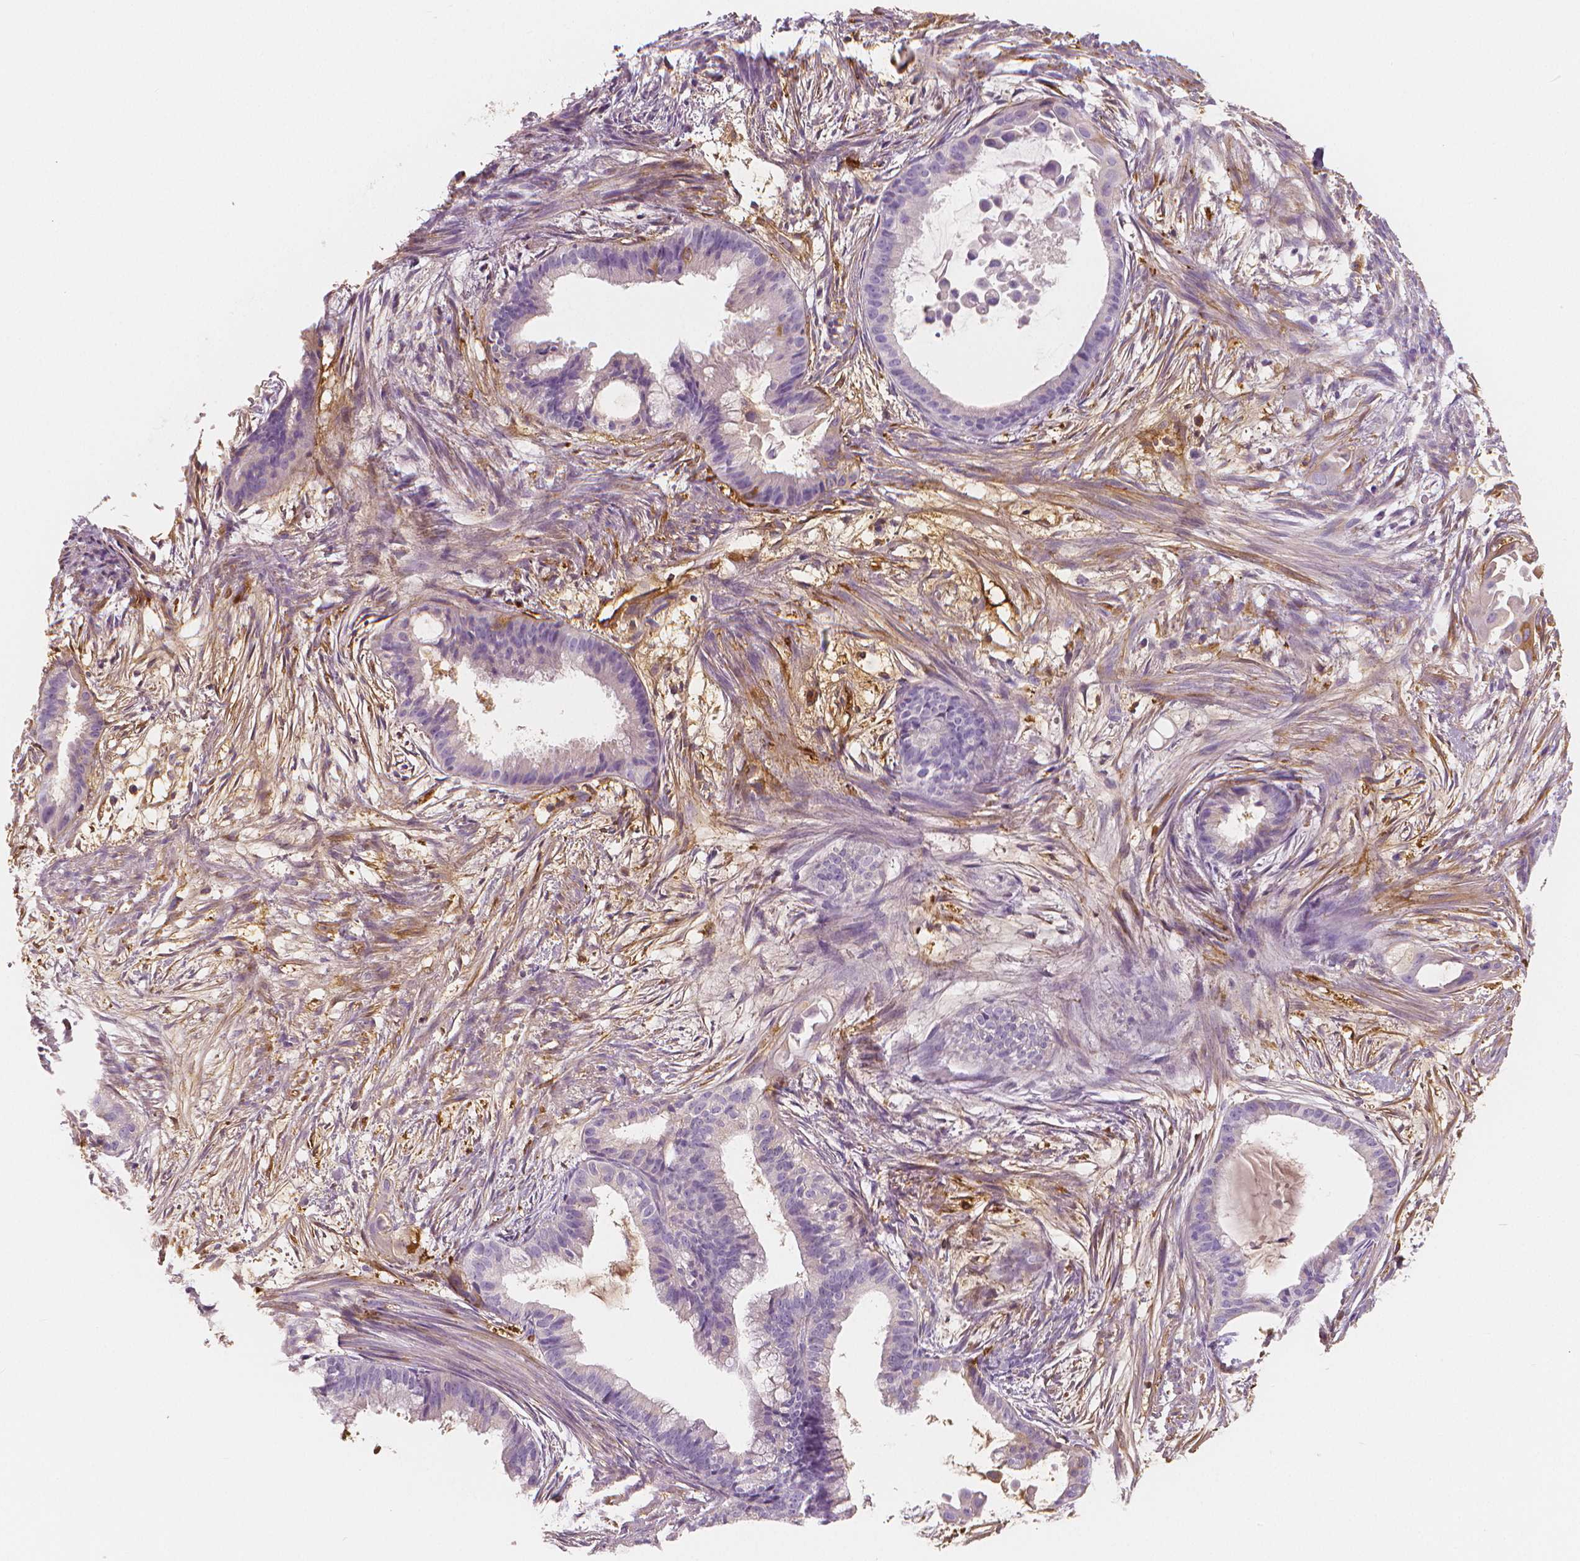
{"staining": {"intensity": "negative", "quantity": "none", "location": "none"}, "tissue": "endometrial cancer", "cell_type": "Tumor cells", "image_type": "cancer", "snomed": [{"axis": "morphology", "description": "Adenocarcinoma, NOS"}, {"axis": "topography", "description": "Endometrium"}], "caption": "Protein analysis of adenocarcinoma (endometrial) shows no significant staining in tumor cells.", "gene": "APOA4", "patient": {"sex": "female", "age": 86}}